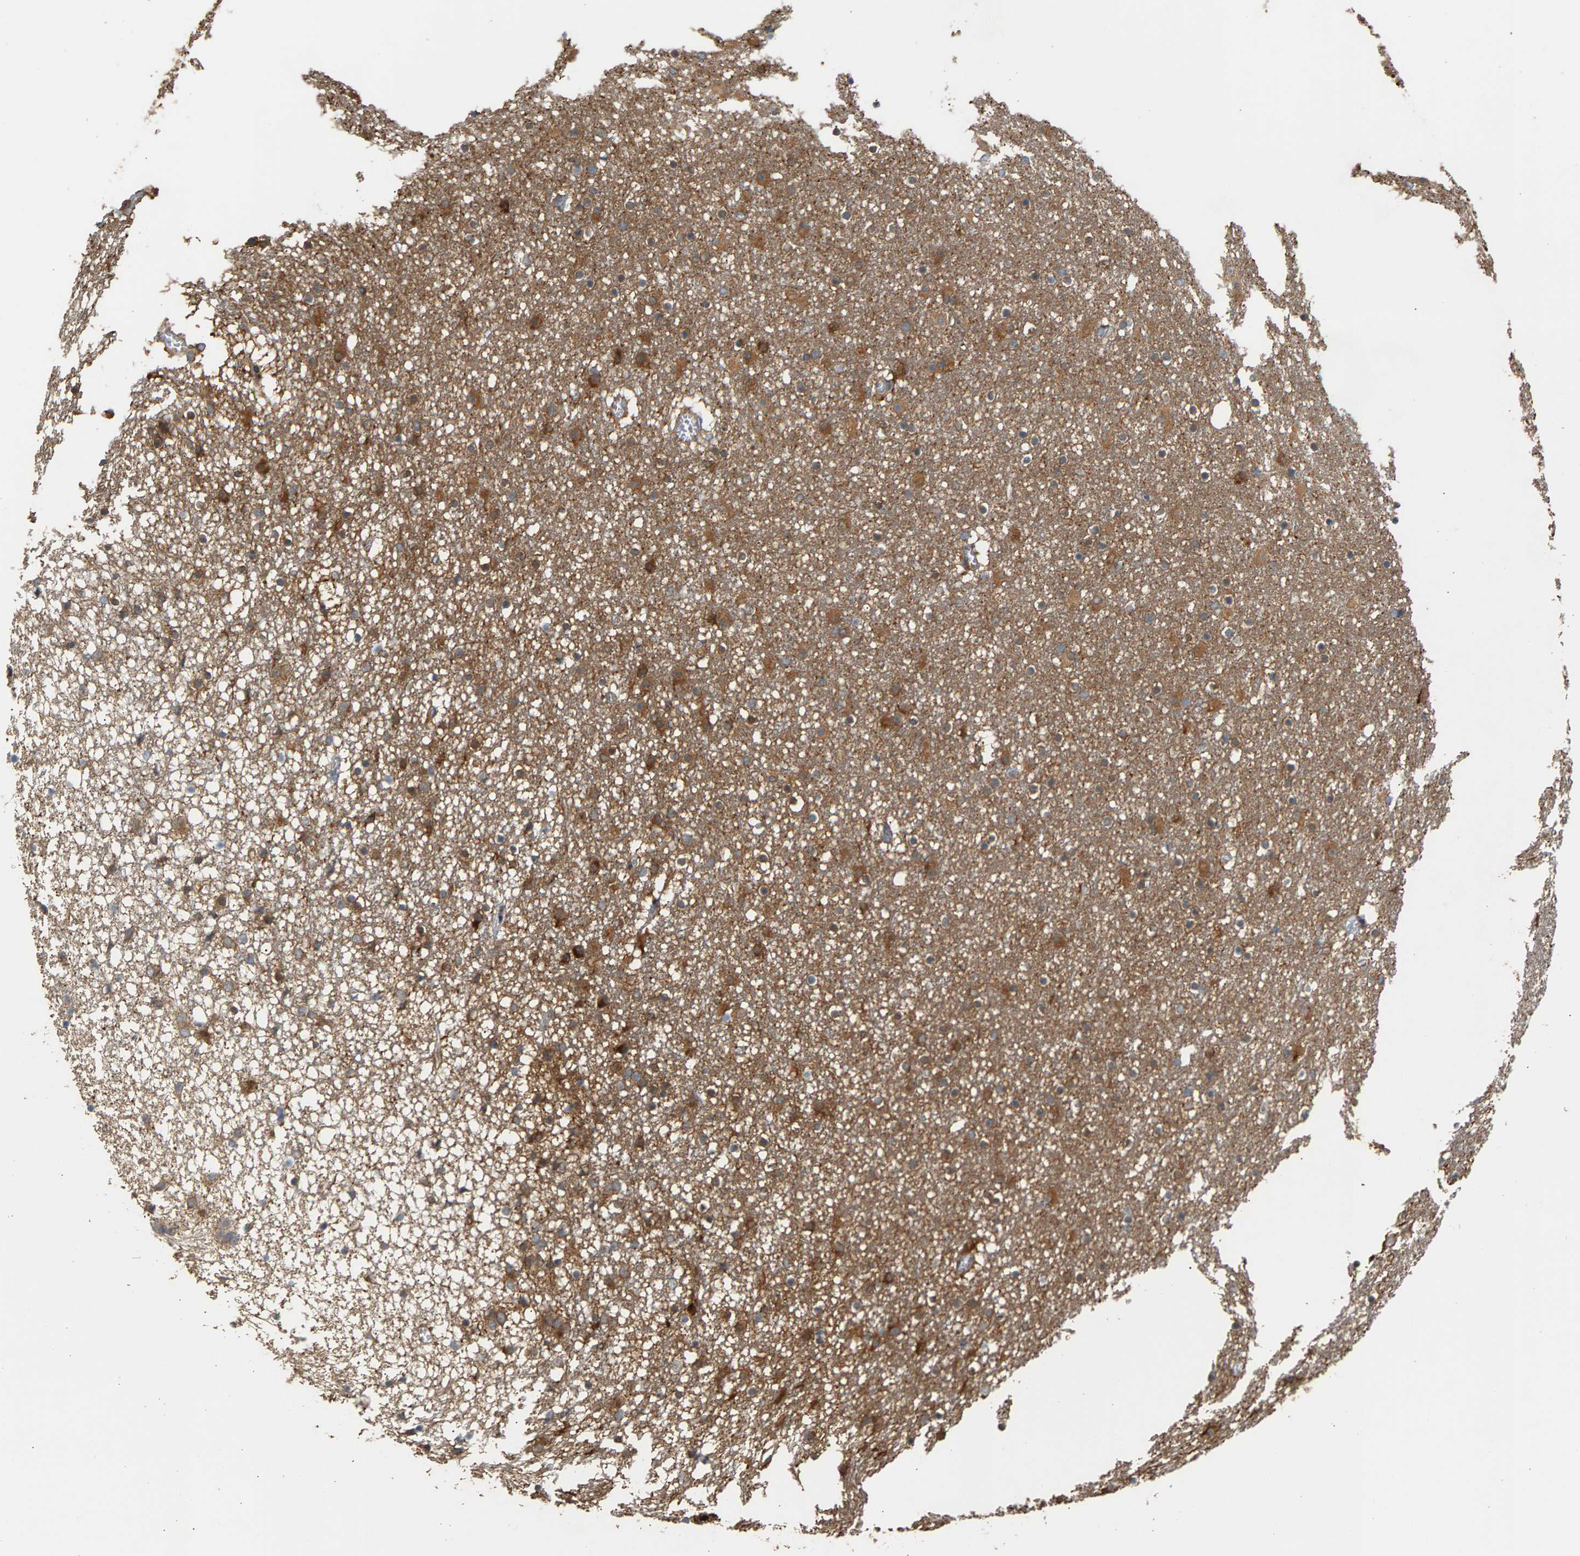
{"staining": {"intensity": "strong", "quantity": ">75%", "location": "cytoplasmic/membranous"}, "tissue": "caudate", "cell_type": "Glial cells", "image_type": "normal", "snomed": [{"axis": "morphology", "description": "Normal tissue, NOS"}, {"axis": "topography", "description": "Lateral ventricle wall"}], "caption": "This is a histology image of immunohistochemistry (IHC) staining of normal caudate, which shows strong staining in the cytoplasmic/membranous of glial cells.", "gene": "MAP2K5", "patient": {"sex": "male", "age": 45}}